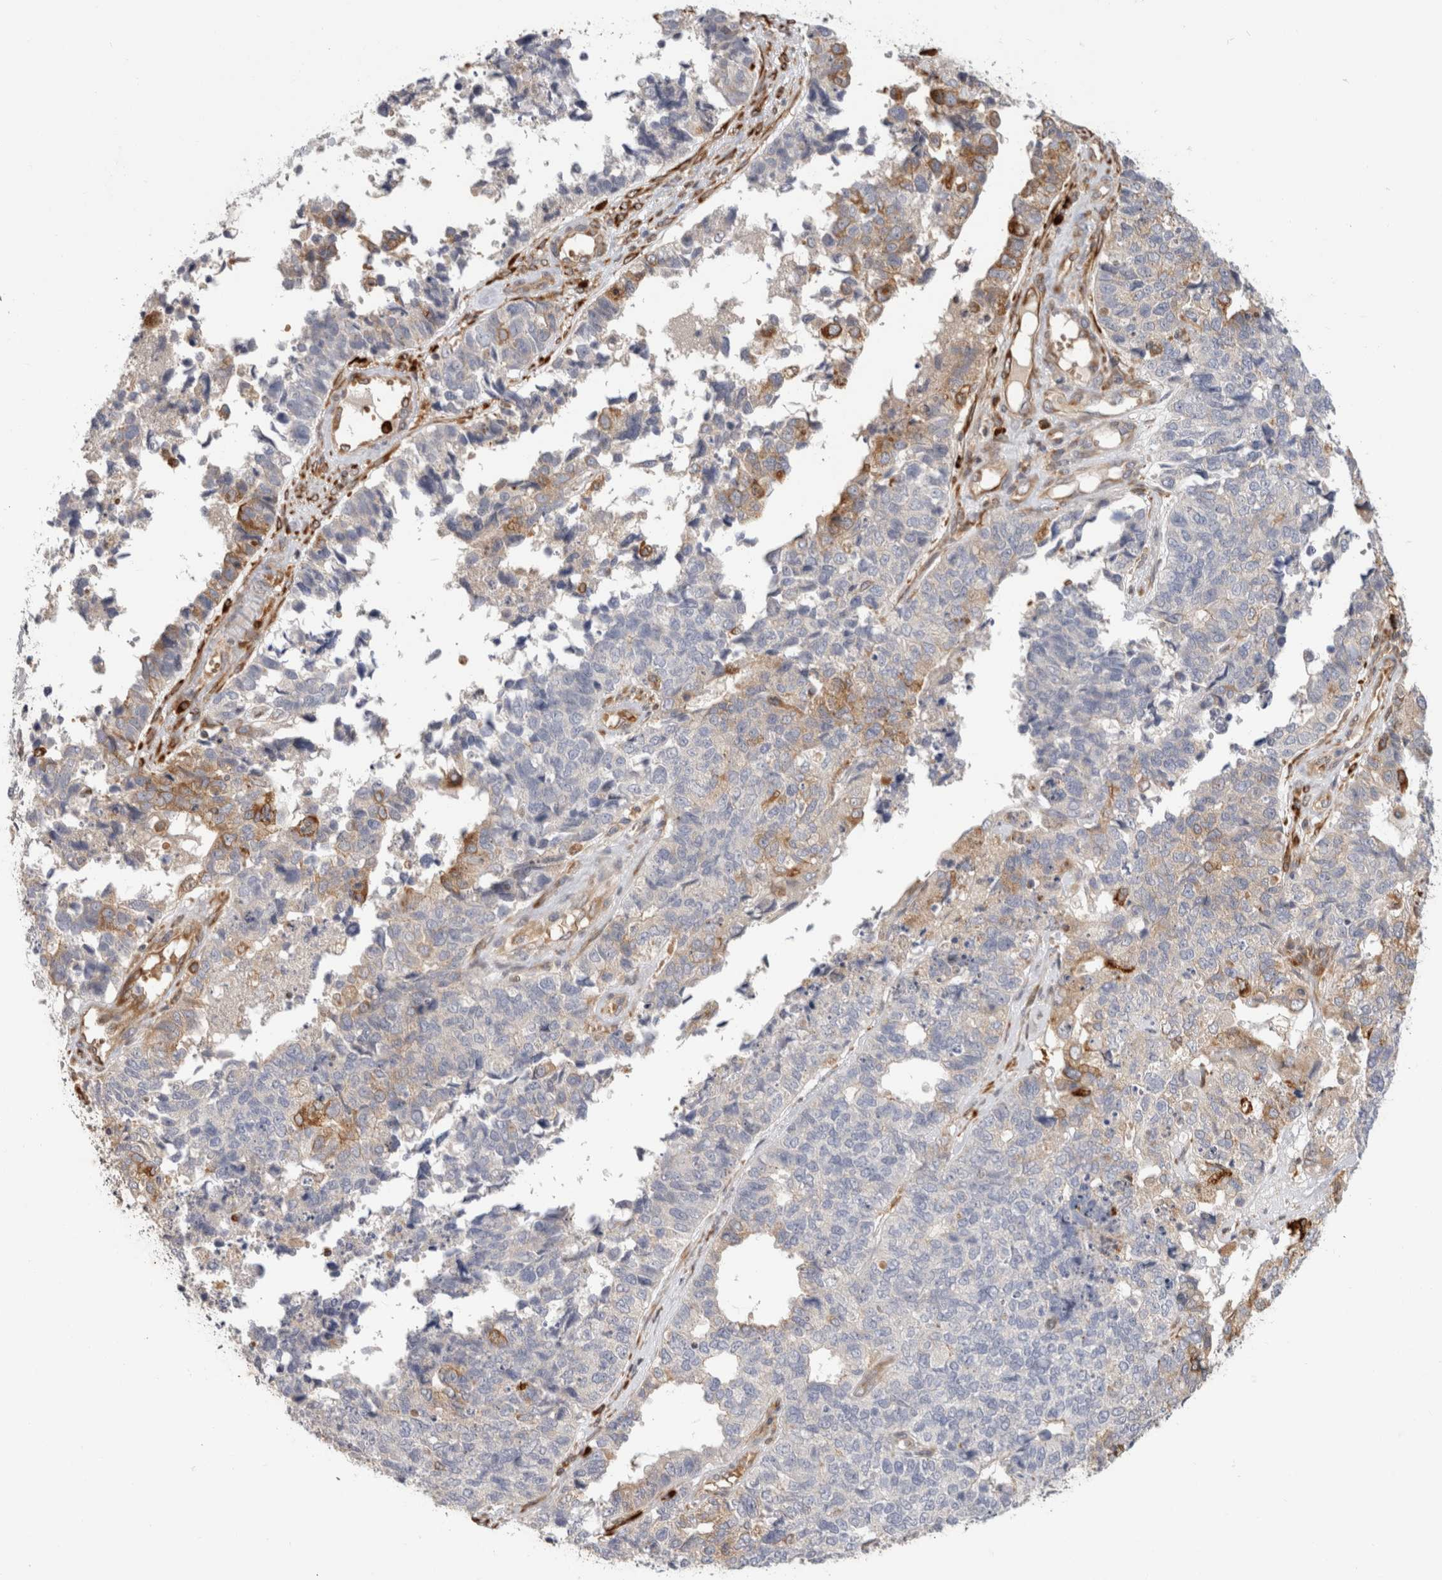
{"staining": {"intensity": "moderate", "quantity": "<25%", "location": "cytoplasmic/membranous"}, "tissue": "cervical cancer", "cell_type": "Tumor cells", "image_type": "cancer", "snomed": [{"axis": "morphology", "description": "Squamous cell carcinoma, NOS"}, {"axis": "topography", "description": "Cervix"}], "caption": "A low amount of moderate cytoplasmic/membranous positivity is seen in approximately <25% of tumor cells in cervical squamous cell carcinoma tissue.", "gene": "APOL2", "patient": {"sex": "female", "age": 63}}